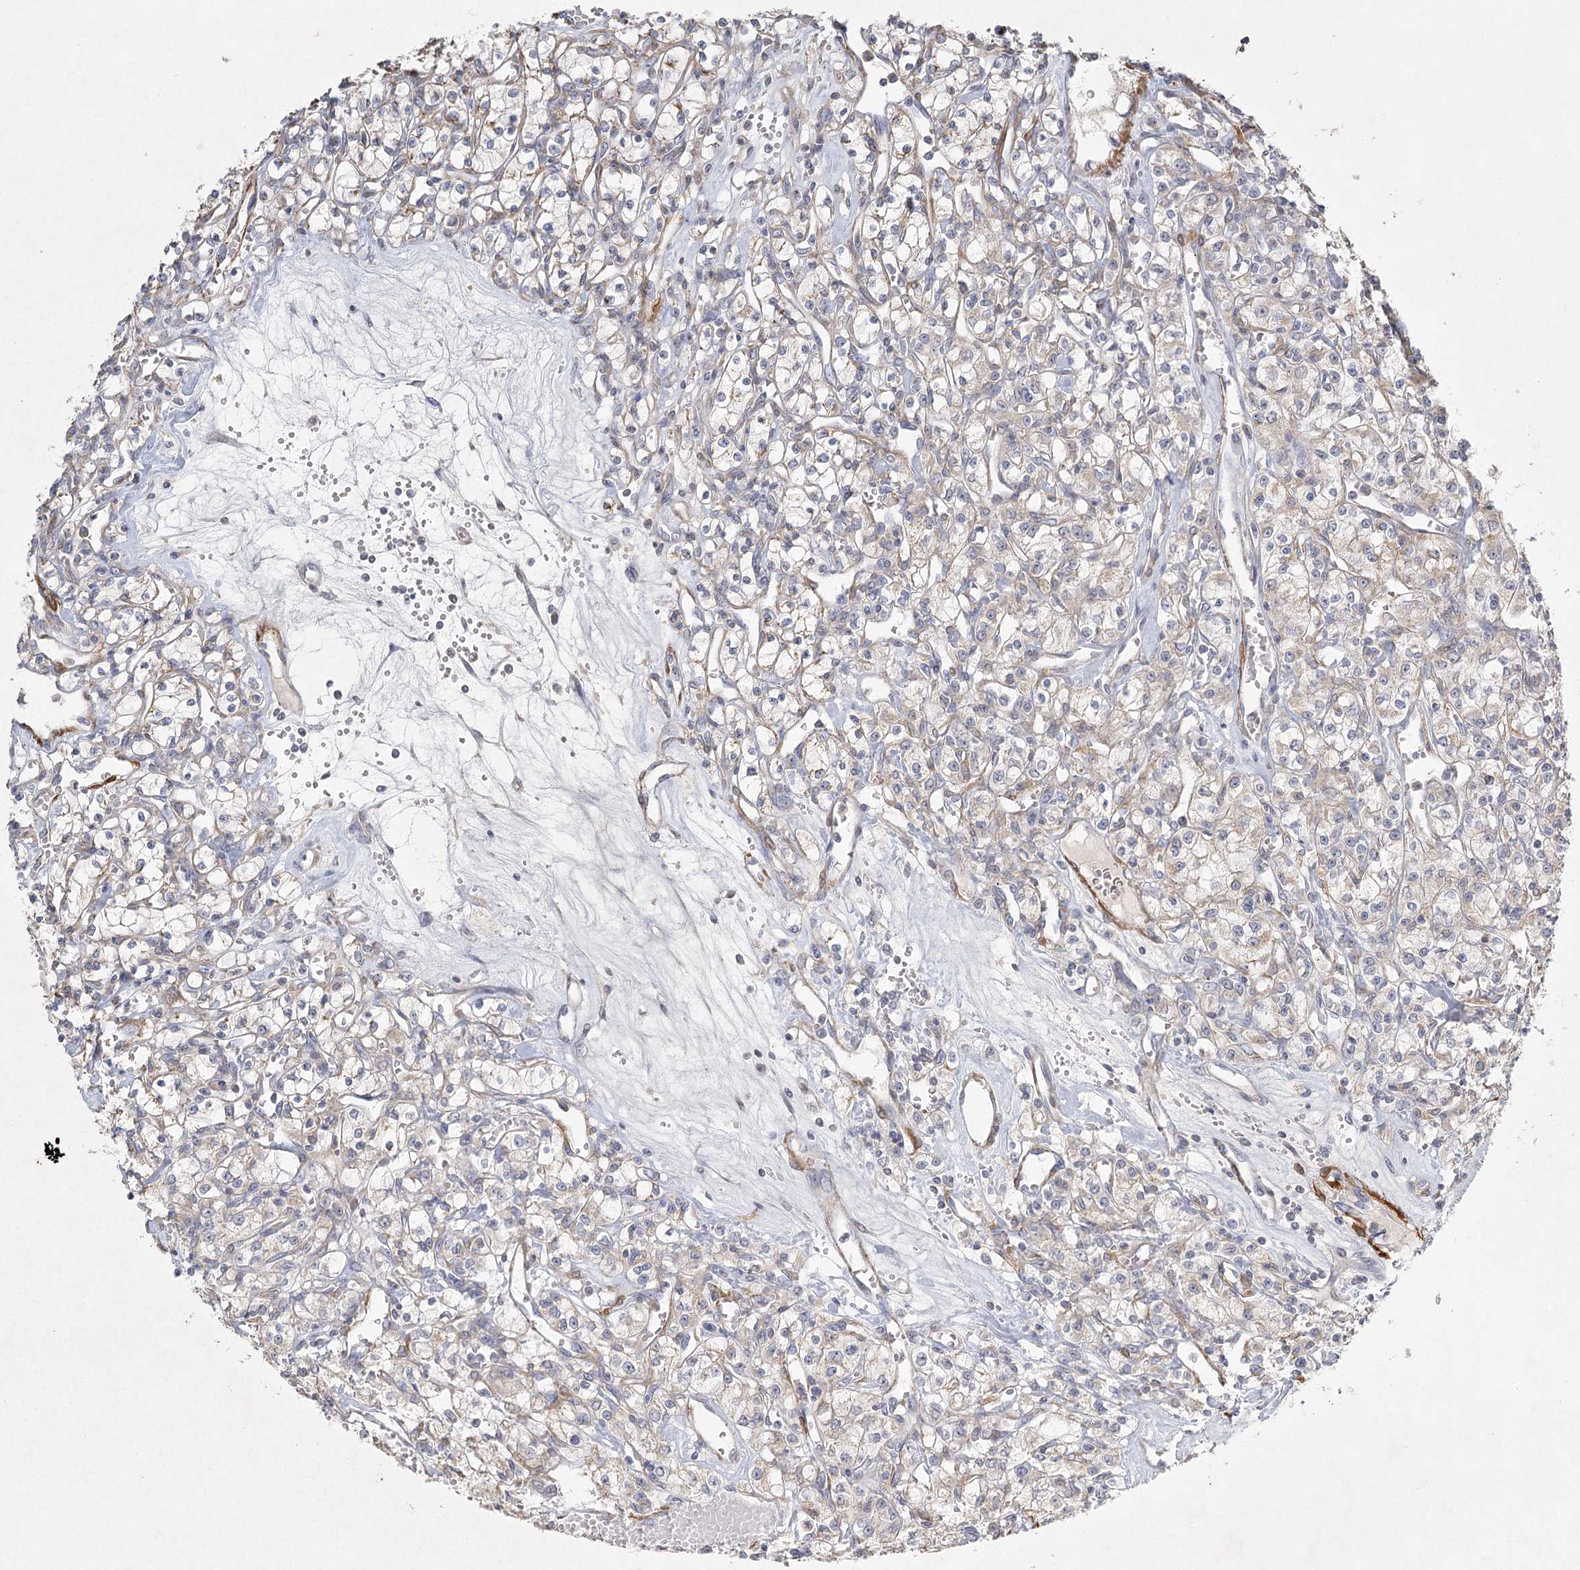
{"staining": {"intensity": "moderate", "quantity": "<25%", "location": "cytoplasmic/membranous"}, "tissue": "renal cancer", "cell_type": "Tumor cells", "image_type": "cancer", "snomed": [{"axis": "morphology", "description": "Adenocarcinoma, NOS"}, {"axis": "topography", "description": "Kidney"}], "caption": "Human renal cancer stained with a brown dye reveals moderate cytoplasmic/membranous positive staining in about <25% of tumor cells.", "gene": "INPP4B", "patient": {"sex": "female", "age": 59}}